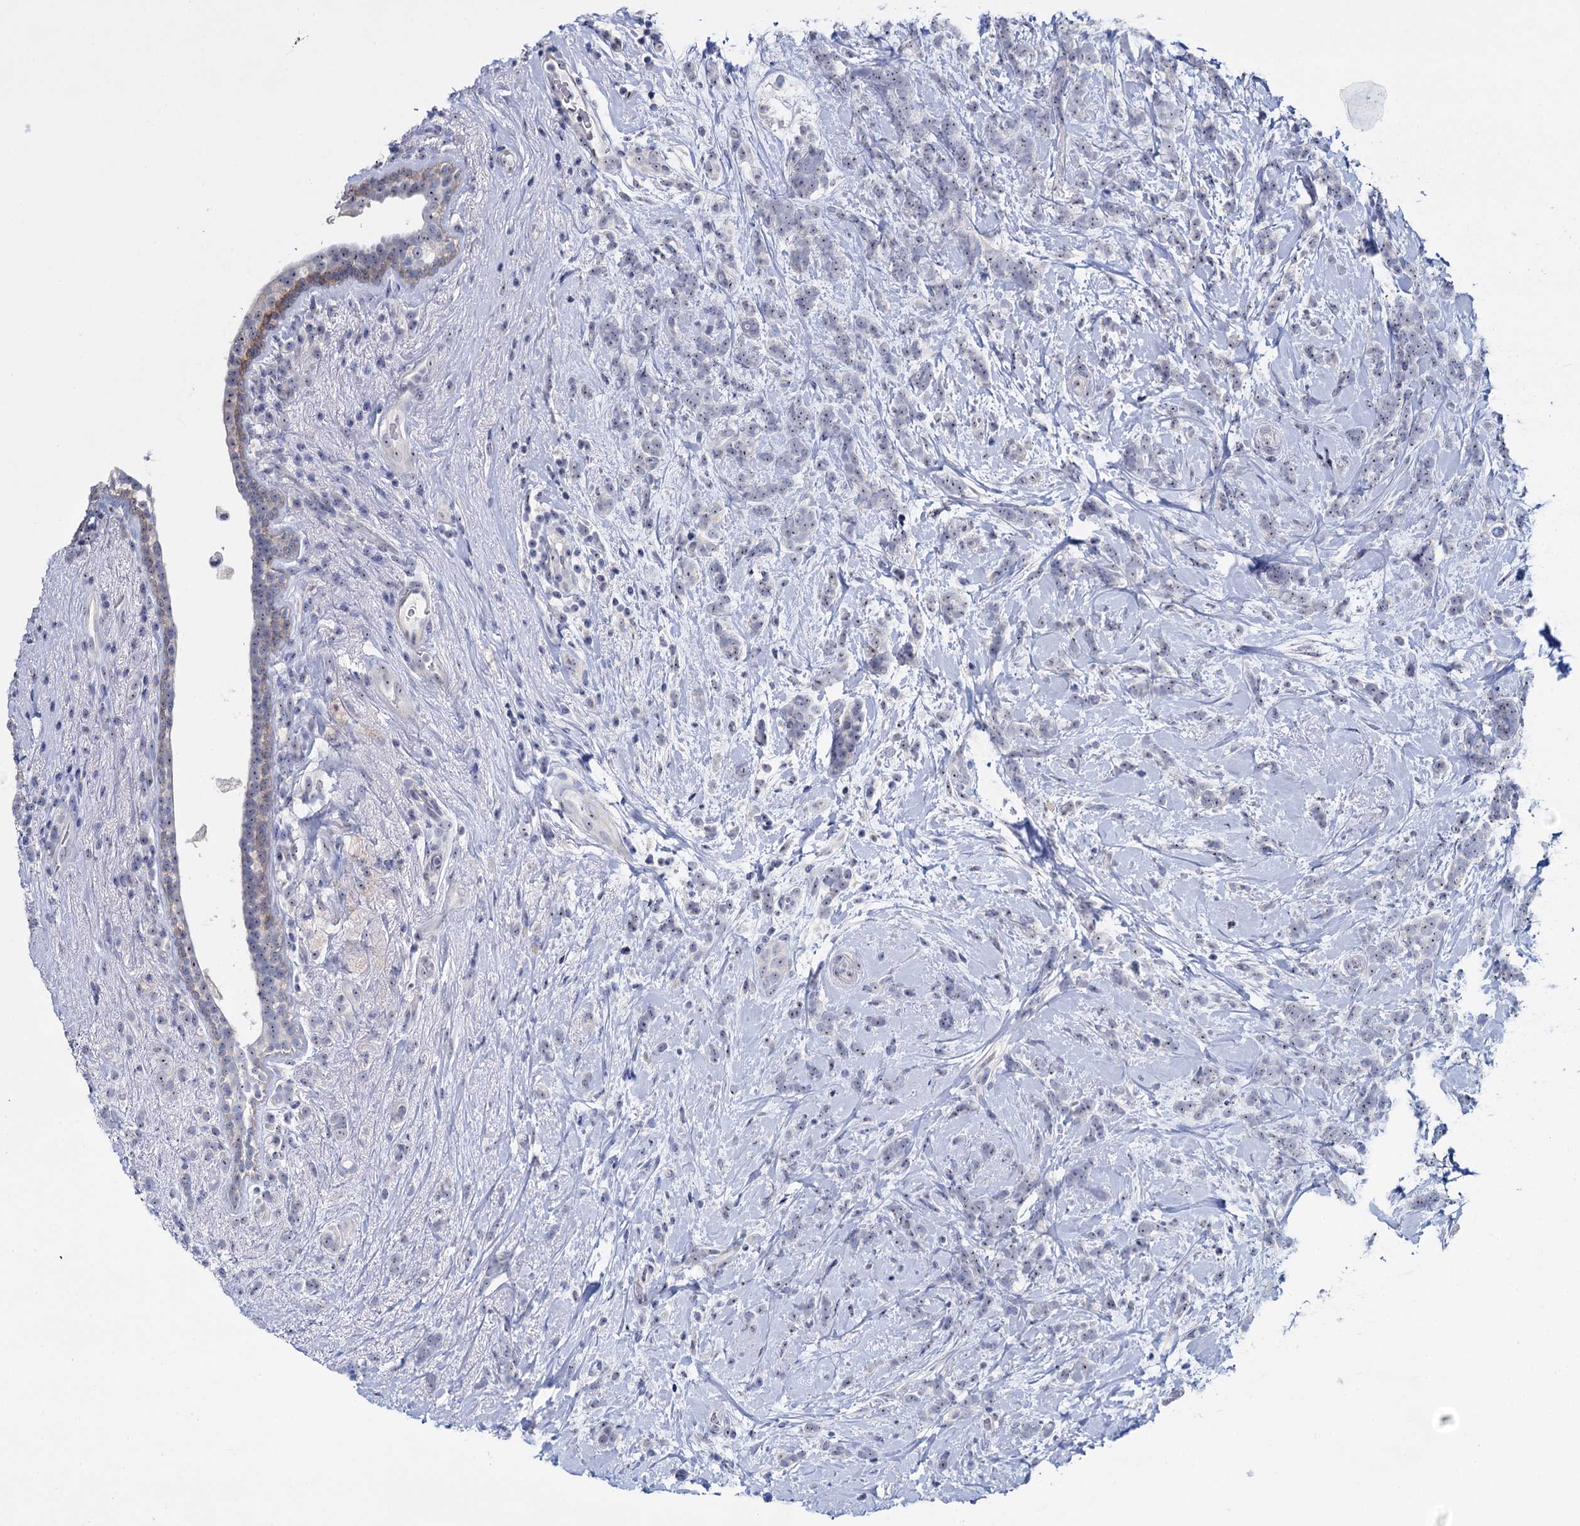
{"staining": {"intensity": "negative", "quantity": "none", "location": "none"}, "tissue": "breast cancer", "cell_type": "Tumor cells", "image_type": "cancer", "snomed": [{"axis": "morphology", "description": "Lobular carcinoma"}, {"axis": "topography", "description": "Breast"}], "caption": "IHC of human lobular carcinoma (breast) displays no expression in tumor cells.", "gene": "SFN", "patient": {"sex": "female", "age": 58}}